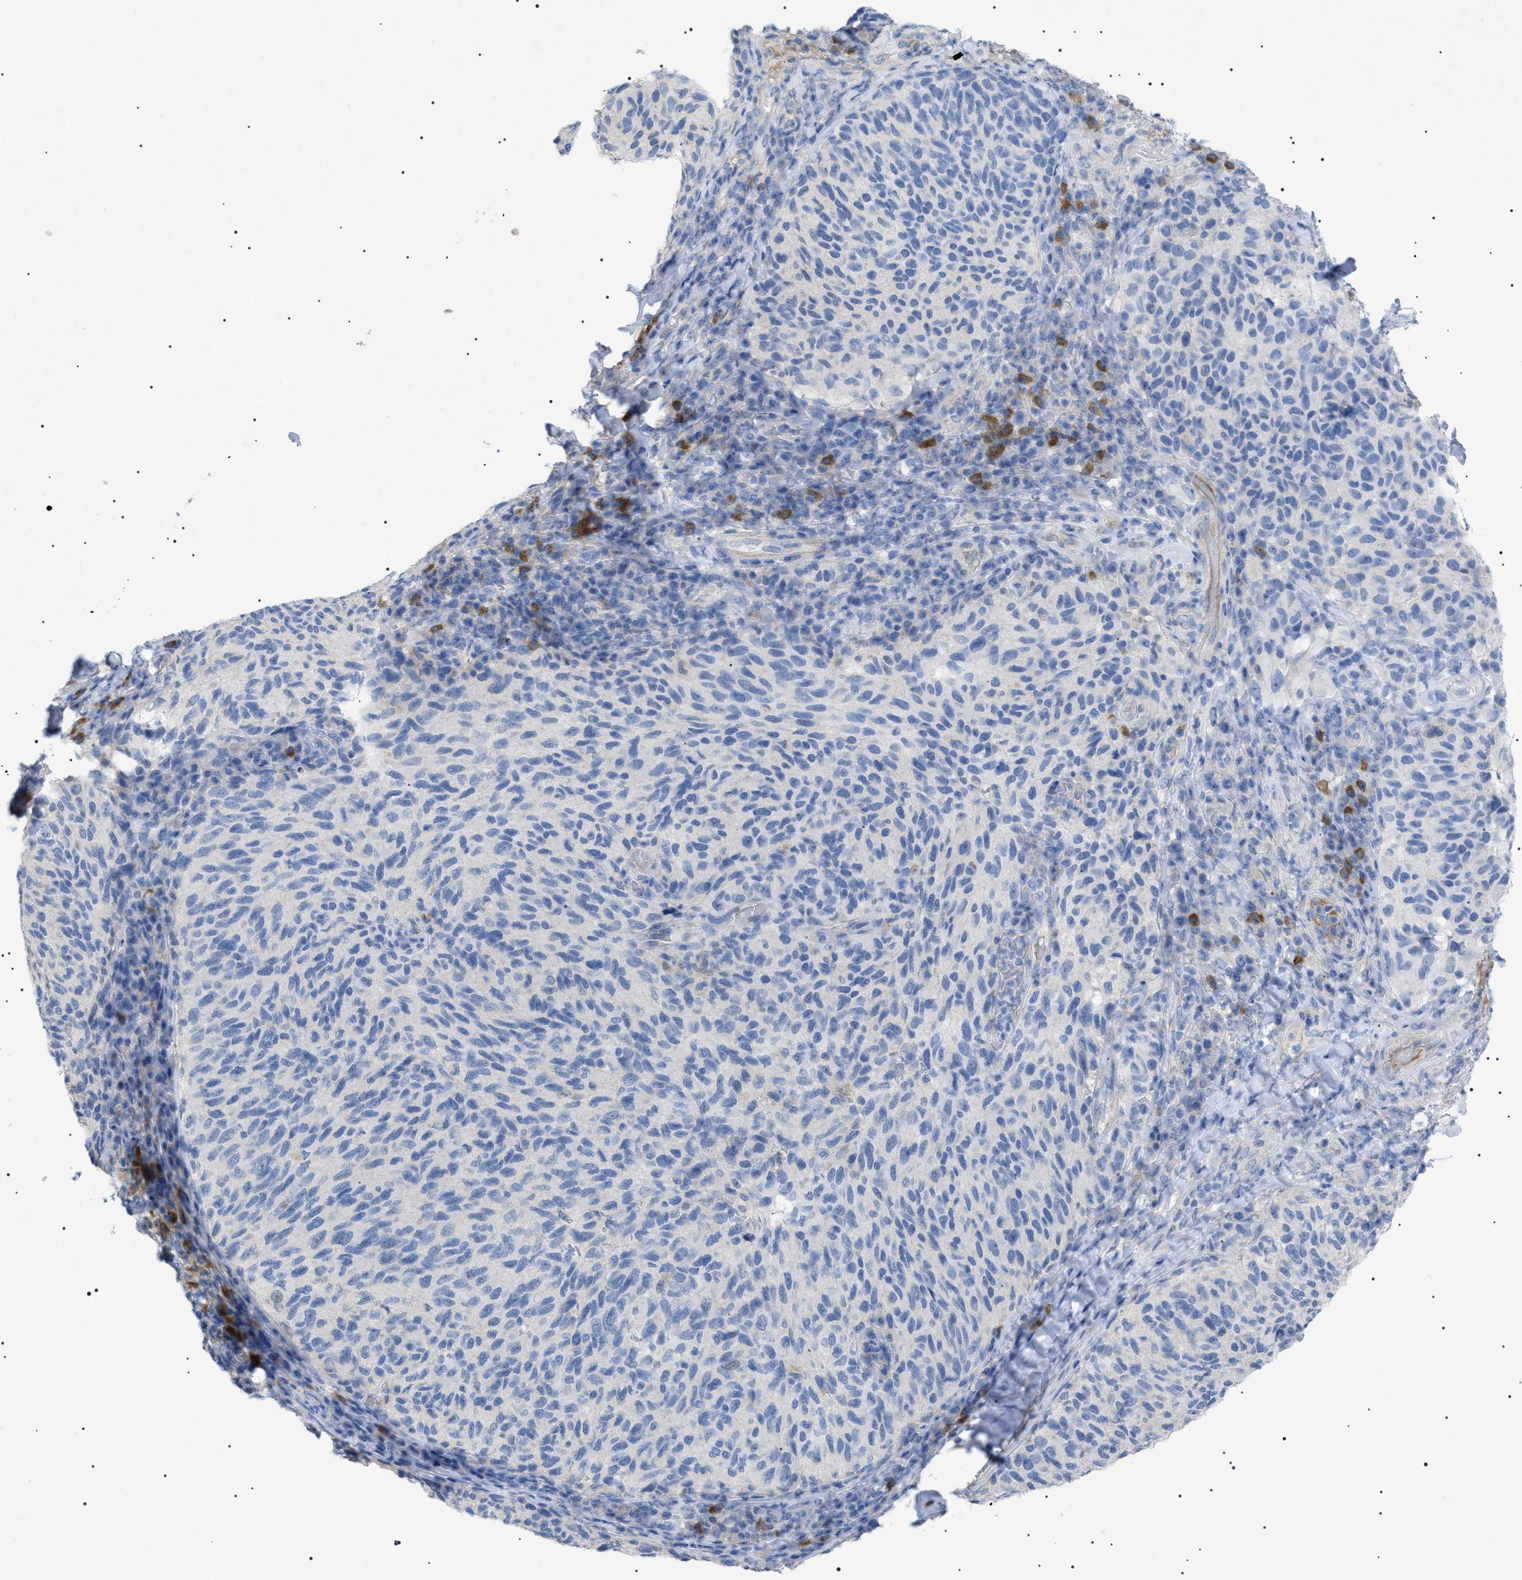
{"staining": {"intensity": "negative", "quantity": "none", "location": "none"}, "tissue": "melanoma", "cell_type": "Tumor cells", "image_type": "cancer", "snomed": [{"axis": "morphology", "description": "Malignant melanoma, NOS"}, {"axis": "topography", "description": "Skin"}], "caption": "IHC of melanoma demonstrates no positivity in tumor cells. (DAB IHC with hematoxylin counter stain).", "gene": "ADAMTS1", "patient": {"sex": "female", "age": 73}}